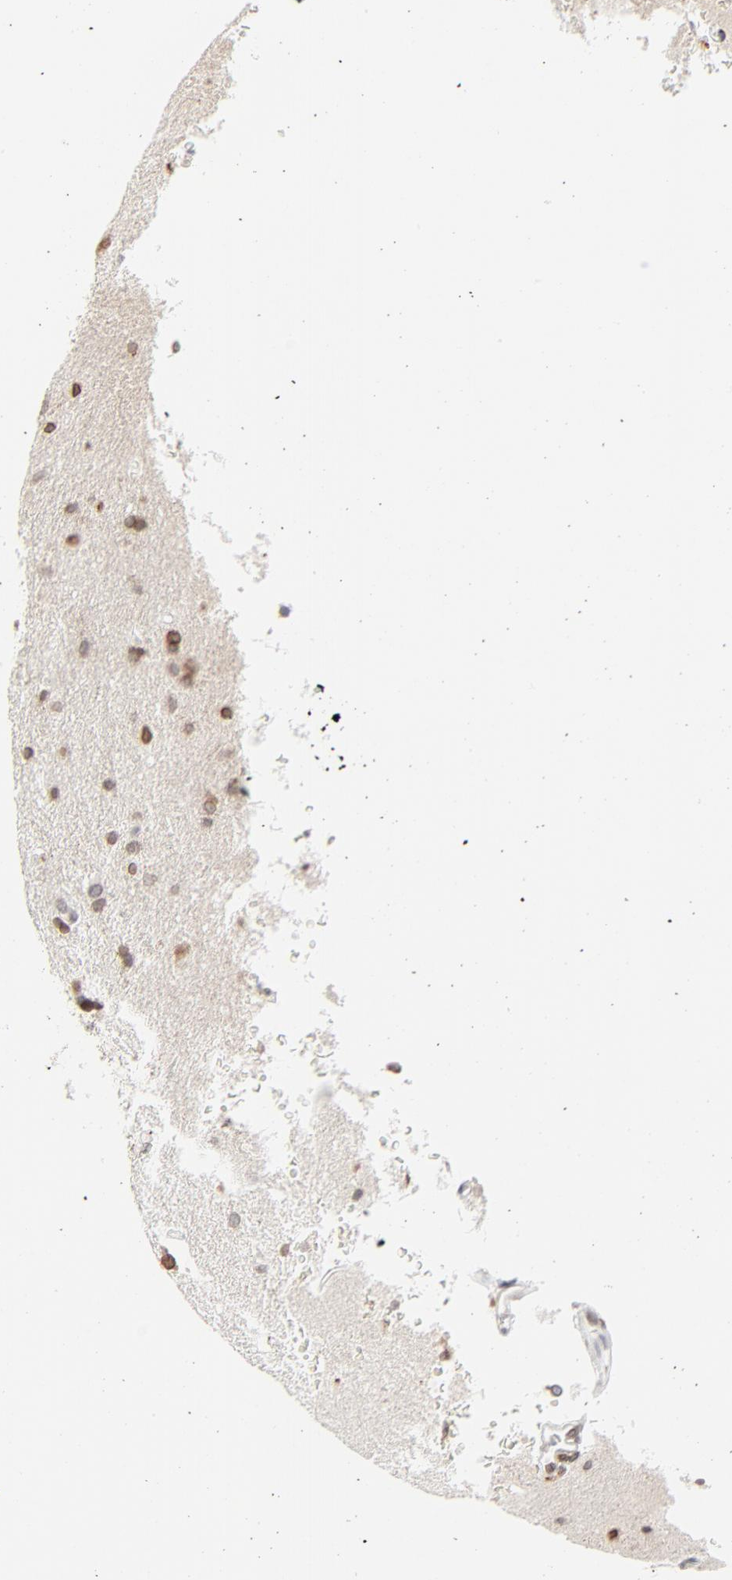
{"staining": {"intensity": "moderate", "quantity": "25%-75%", "location": "cytoplasmic/membranous,nuclear"}, "tissue": "glioma", "cell_type": "Tumor cells", "image_type": "cancer", "snomed": [{"axis": "morphology", "description": "Glioma, malignant, High grade"}, {"axis": "topography", "description": "Brain"}], "caption": "High-grade glioma (malignant) was stained to show a protein in brown. There is medium levels of moderate cytoplasmic/membranous and nuclear expression in about 25%-75% of tumor cells. Immunohistochemistry stains the protein of interest in brown and the nuclei are stained blue.", "gene": "MAD1L1", "patient": {"sex": "male", "age": 33}}